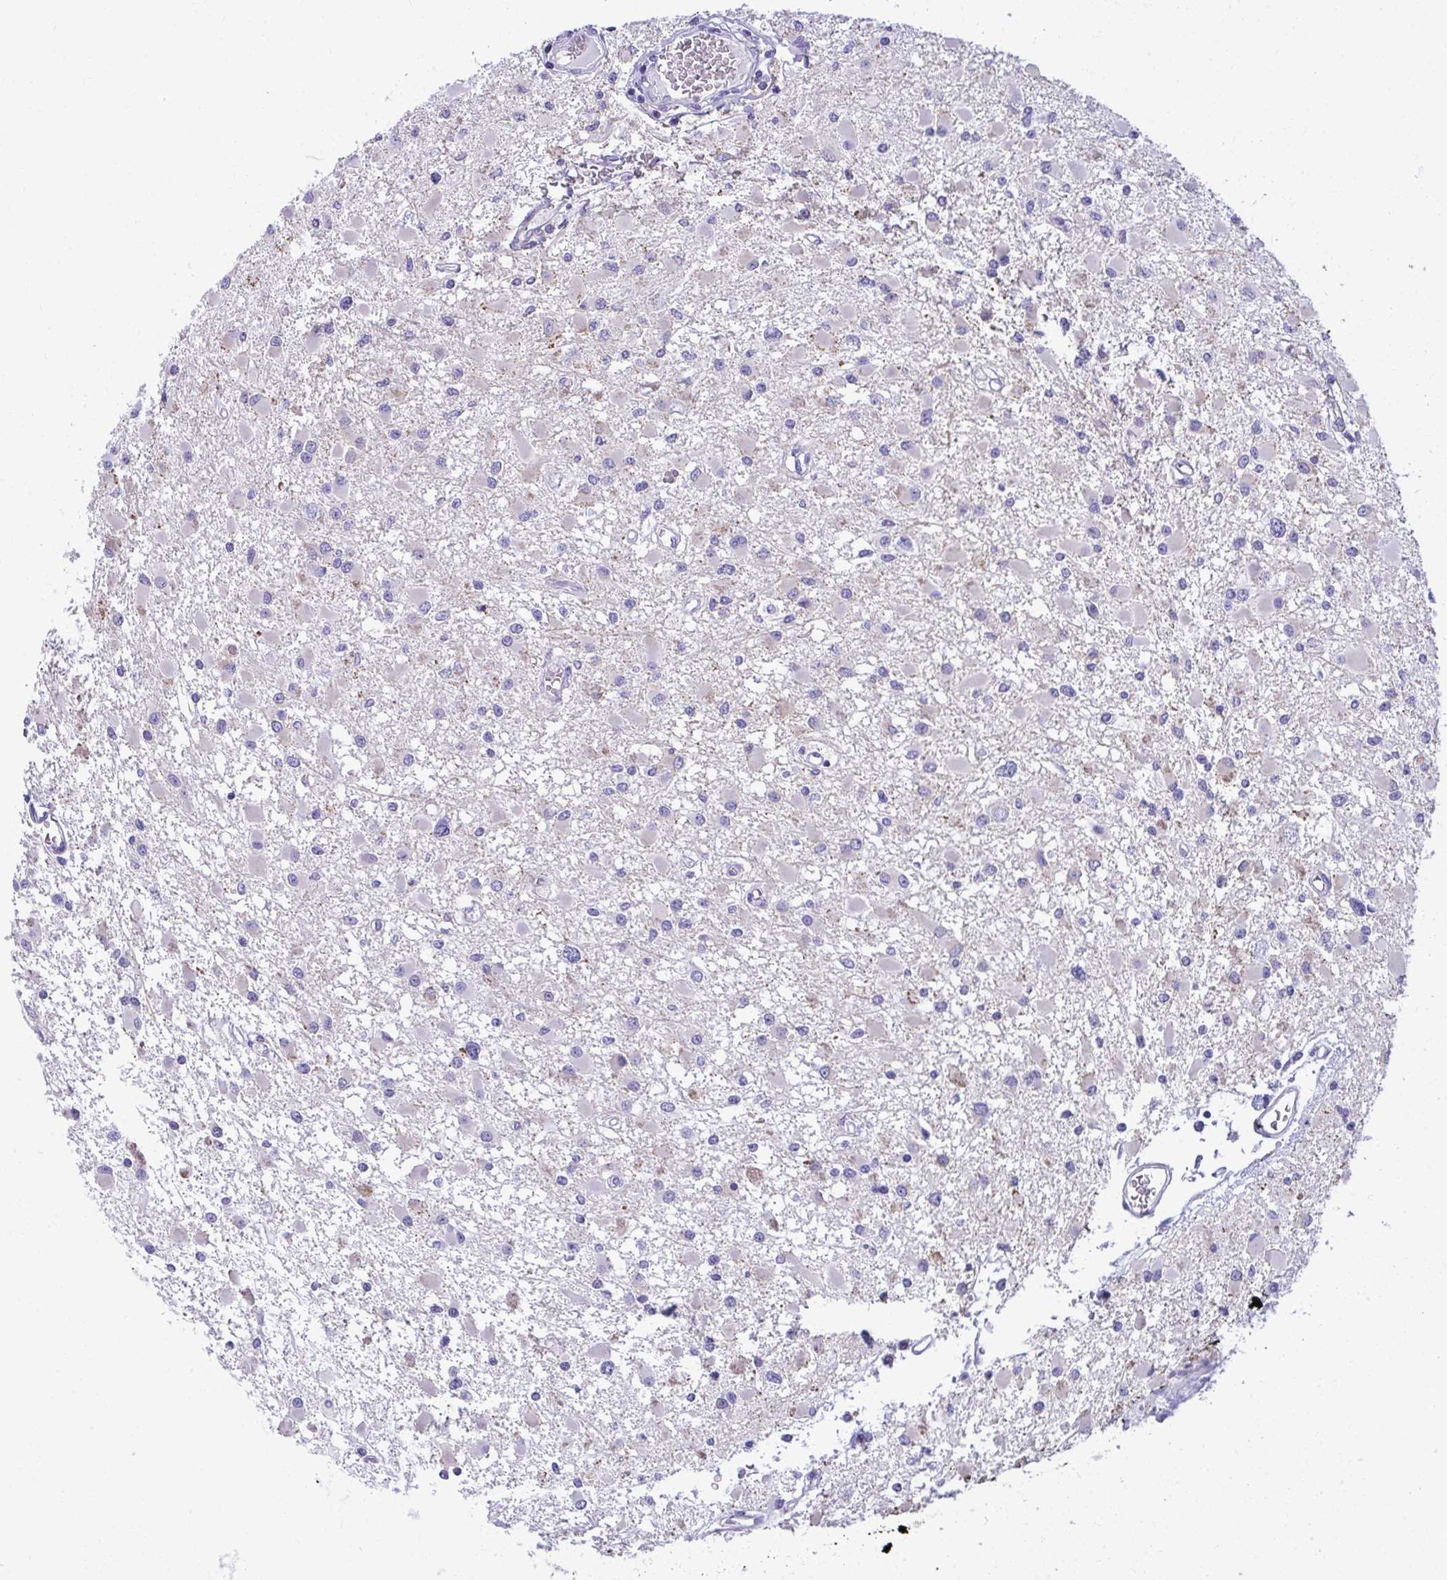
{"staining": {"intensity": "negative", "quantity": "none", "location": "none"}, "tissue": "glioma", "cell_type": "Tumor cells", "image_type": "cancer", "snomed": [{"axis": "morphology", "description": "Glioma, malignant, High grade"}, {"axis": "topography", "description": "Brain"}], "caption": "Tumor cells show no significant expression in malignant high-grade glioma.", "gene": "AIG1", "patient": {"sex": "male", "age": 54}}